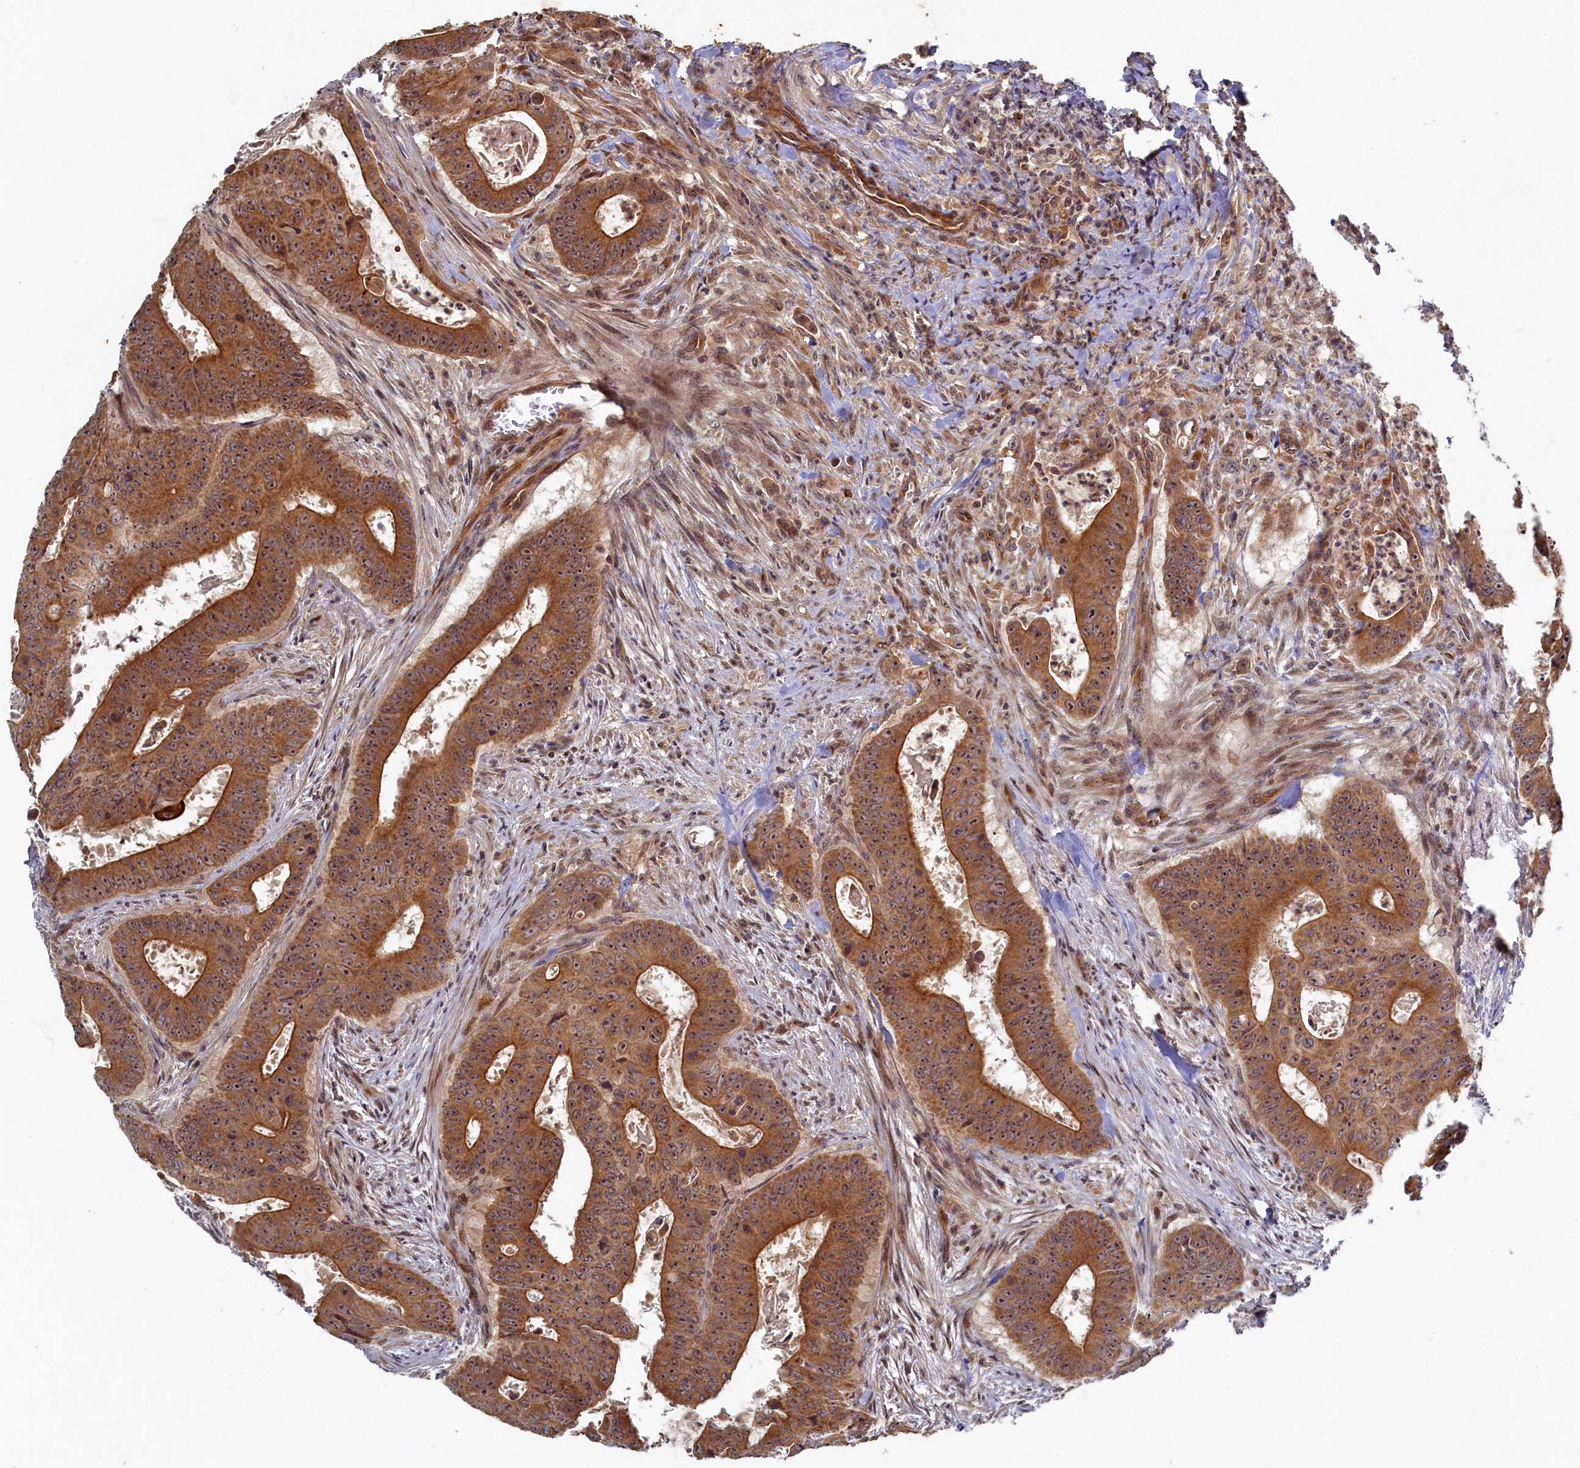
{"staining": {"intensity": "strong", "quantity": ">75%", "location": "cytoplasmic/membranous"}, "tissue": "colorectal cancer", "cell_type": "Tumor cells", "image_type": "cancer", "snomed": [{"axis": "morphology", "description": "Adenocarcinoma, NOS"}, {"axis": "topography", "description": "Rectum"}], "caption": "This is an image of IHC staining of colorectal adenocarcinoma, which shows strong expression in the cytoplasmic/membranous of tumor cells.", "gene": "CEP20", "patient": {"sex": "female", "age": 75}}